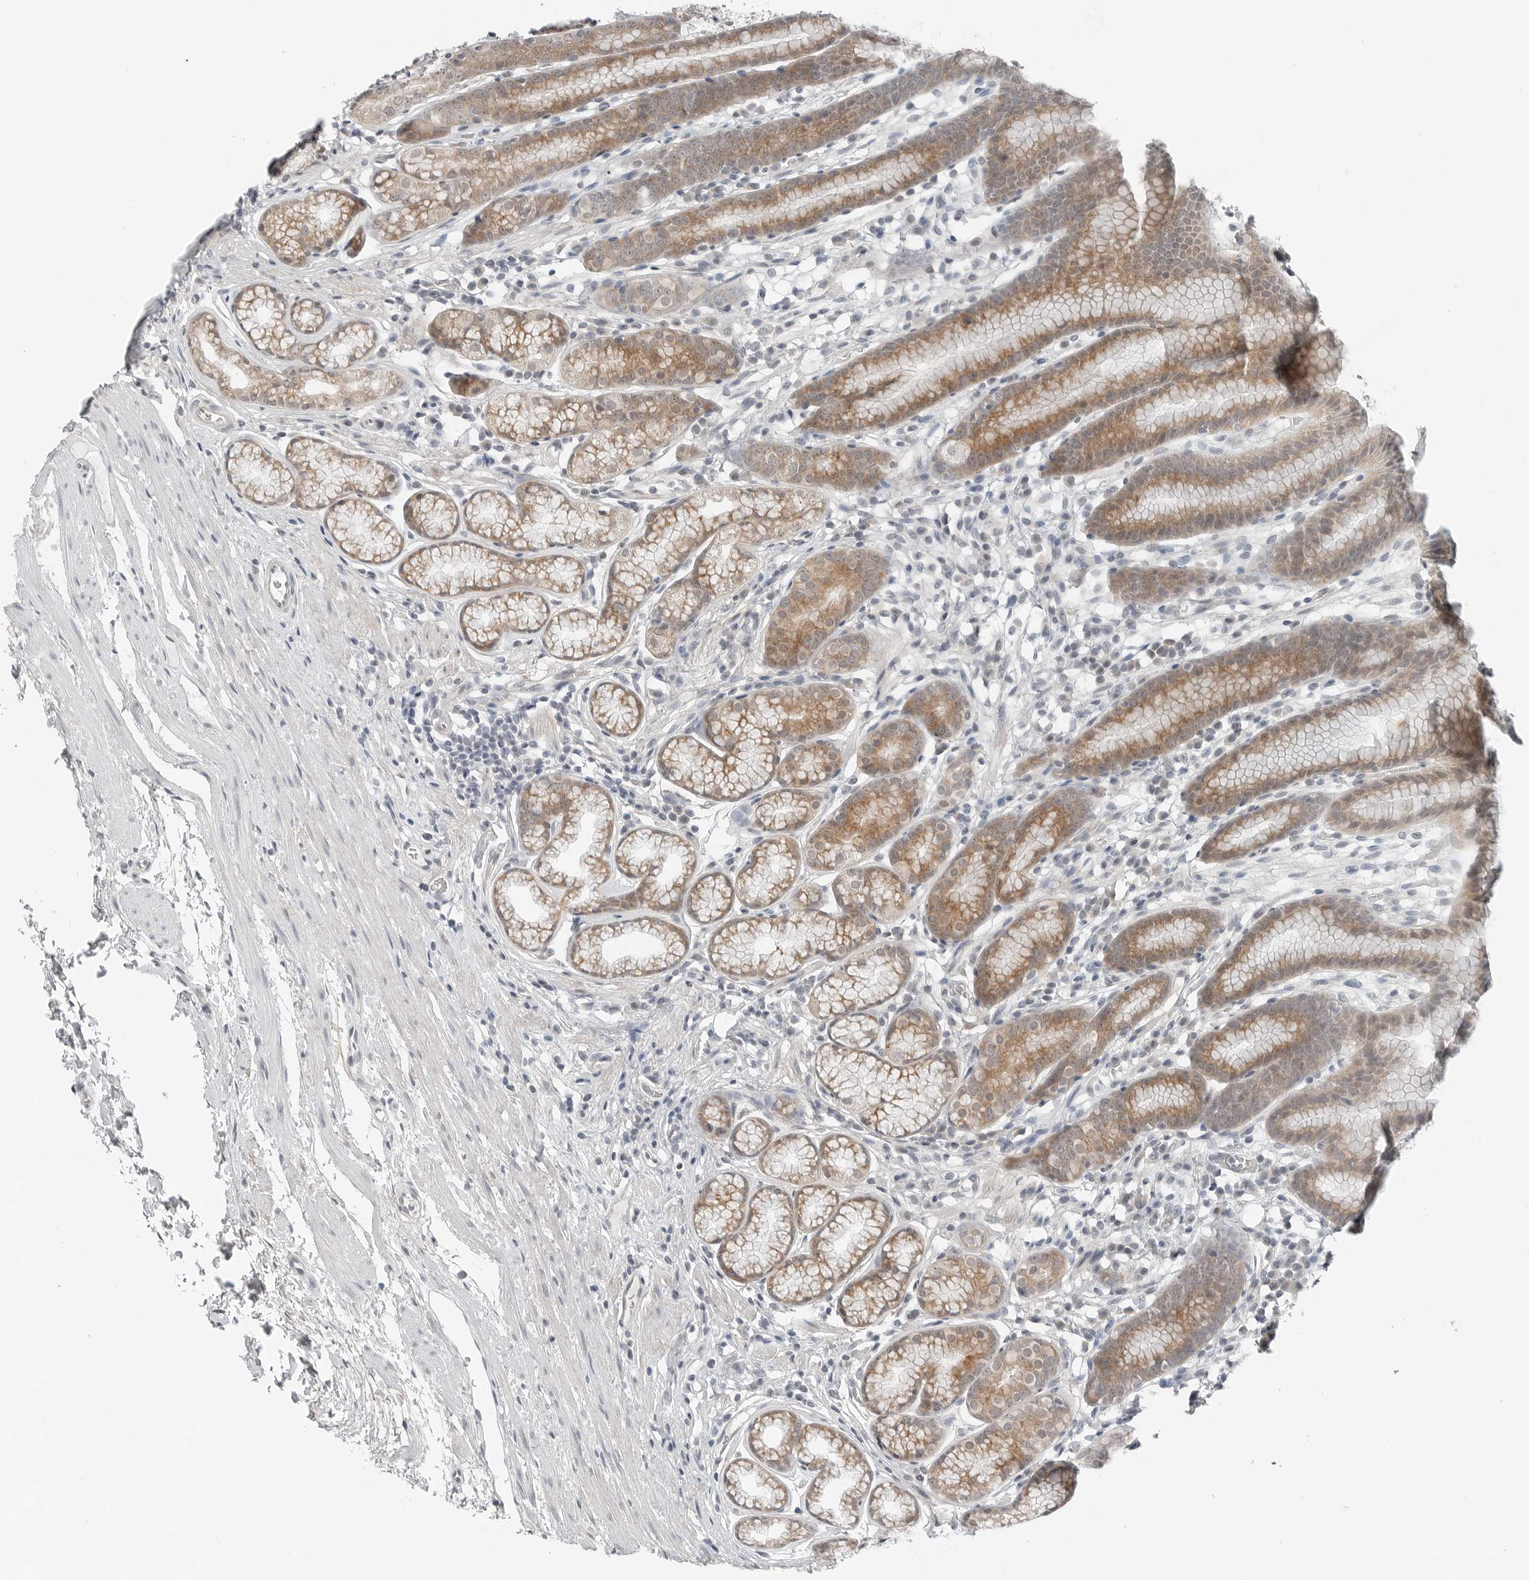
{"staining": {"intensity": "moderate", "quantity": "25%-75%", "location": "cytoplasmic/membranous,nuclear"}, "tissue": "stomach", "cell_type": "Glandular cells", "image_type": "normal", "snomed": [{"axis": "morphology", "description": "Normal tissue, NOS"}, {"axis": "topography", "description": "Stomach"}], "caption": "Stomach stained with DAB IHC shows medium levels of moderate cytoplasmic/membranous,nuclear staining in about 25%-75% of glandular cells.", "gene": "FCRLB", "patient": {"sex": "male", "age": 42}}